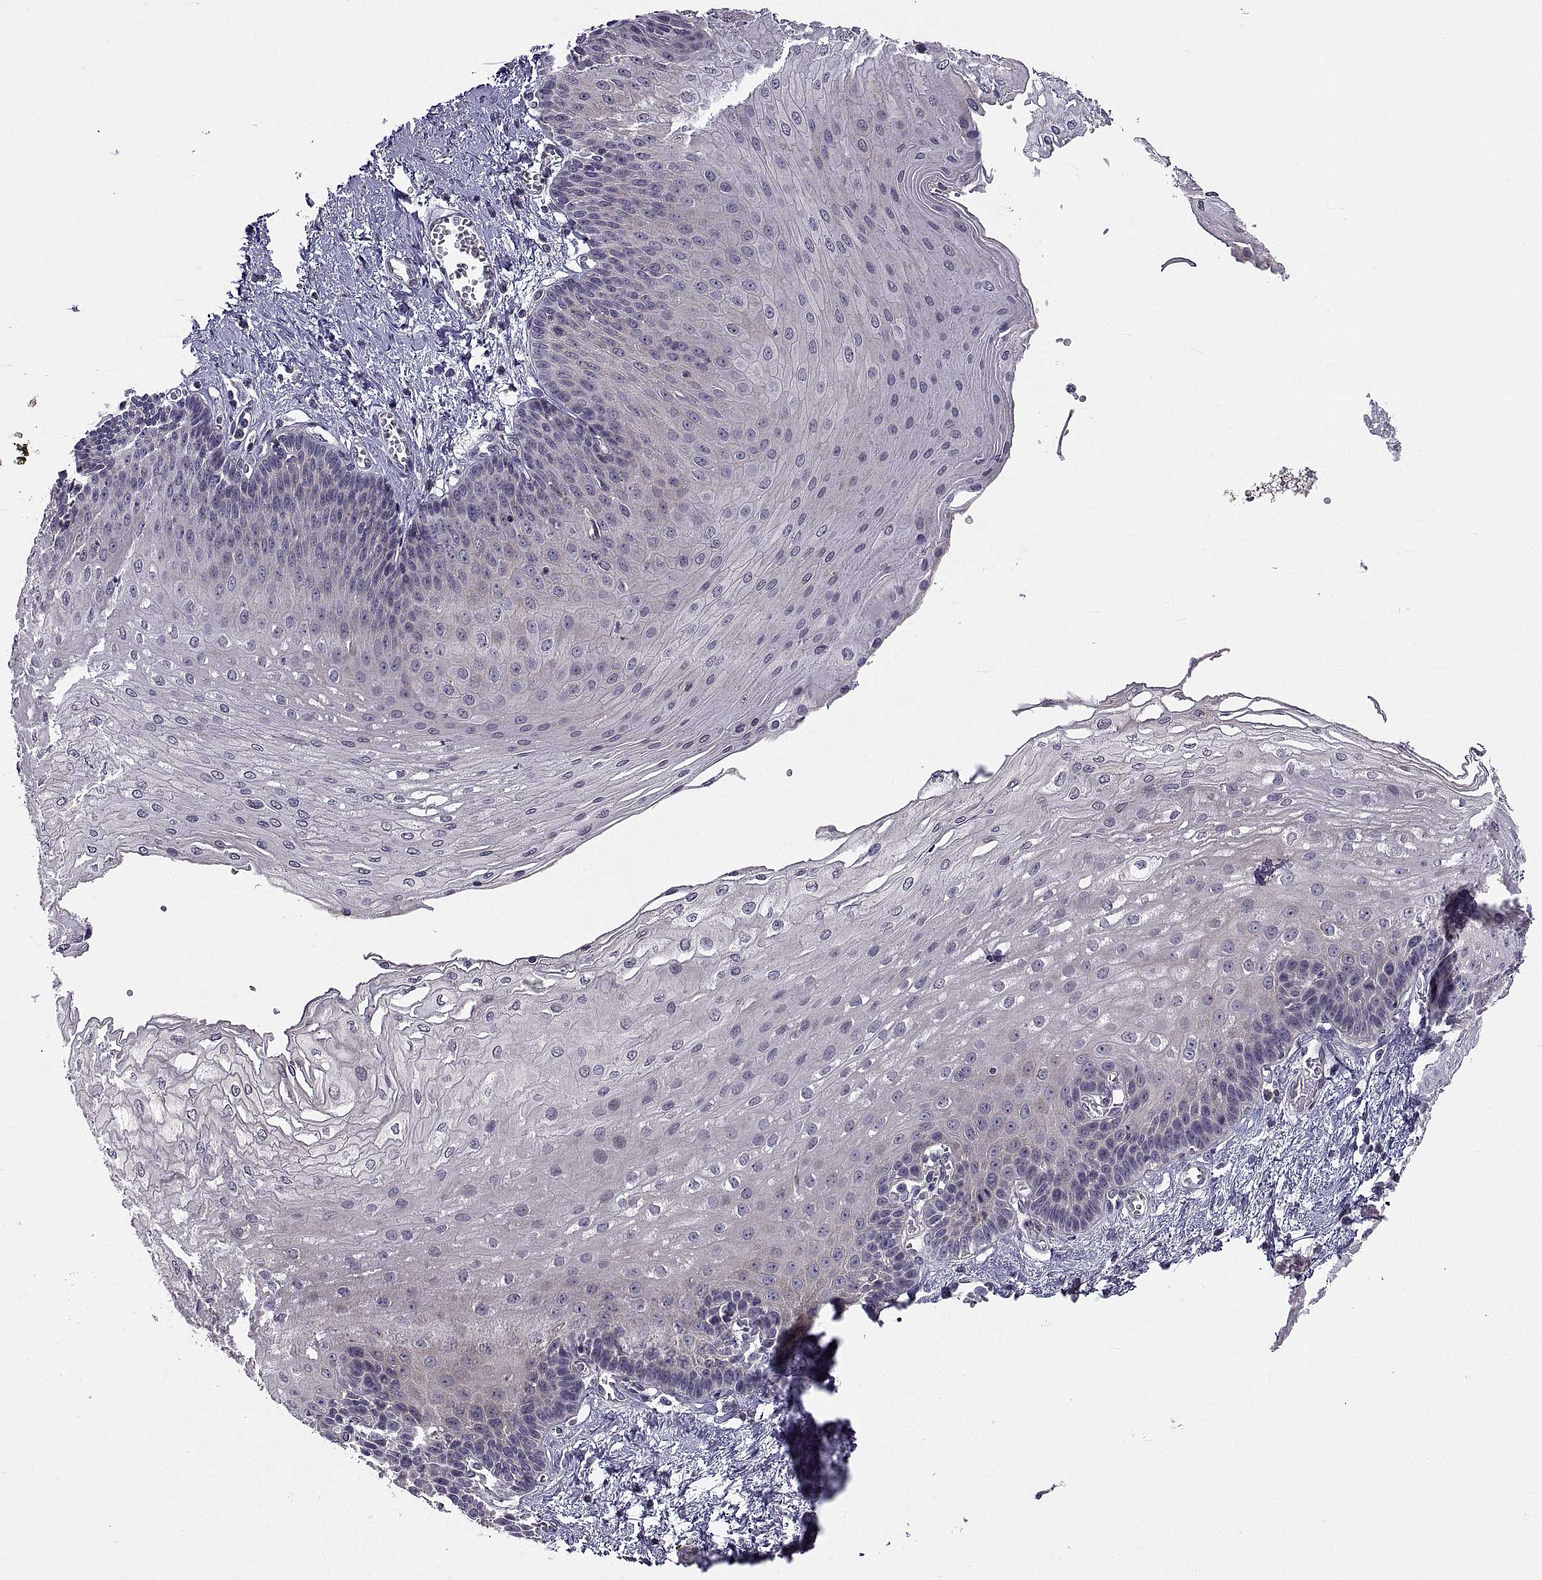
{"staining": {"intensity": "negative", "quantity": "none", "location": "none"}, "tissue": "esophagus", "cell_type": "Squamous epithelial cells", "image_type": "normal", "snomed": [{"axis": "morphology", "description": "Normal tissue, NOS"}, {"axis": "topography", "description": "Esophagus"}], "caption": "Unremarkable esophagus was stained to show a protein in brown. There is no significant staining in squamous epithelial cells. Brightfield microscopy of immunohistochemistry stained with DAB (brown) and hematoxylin (blue), captured at high magnification.", "gene": "NPTX2", "patient": {"sex": "female", "age": 62}}